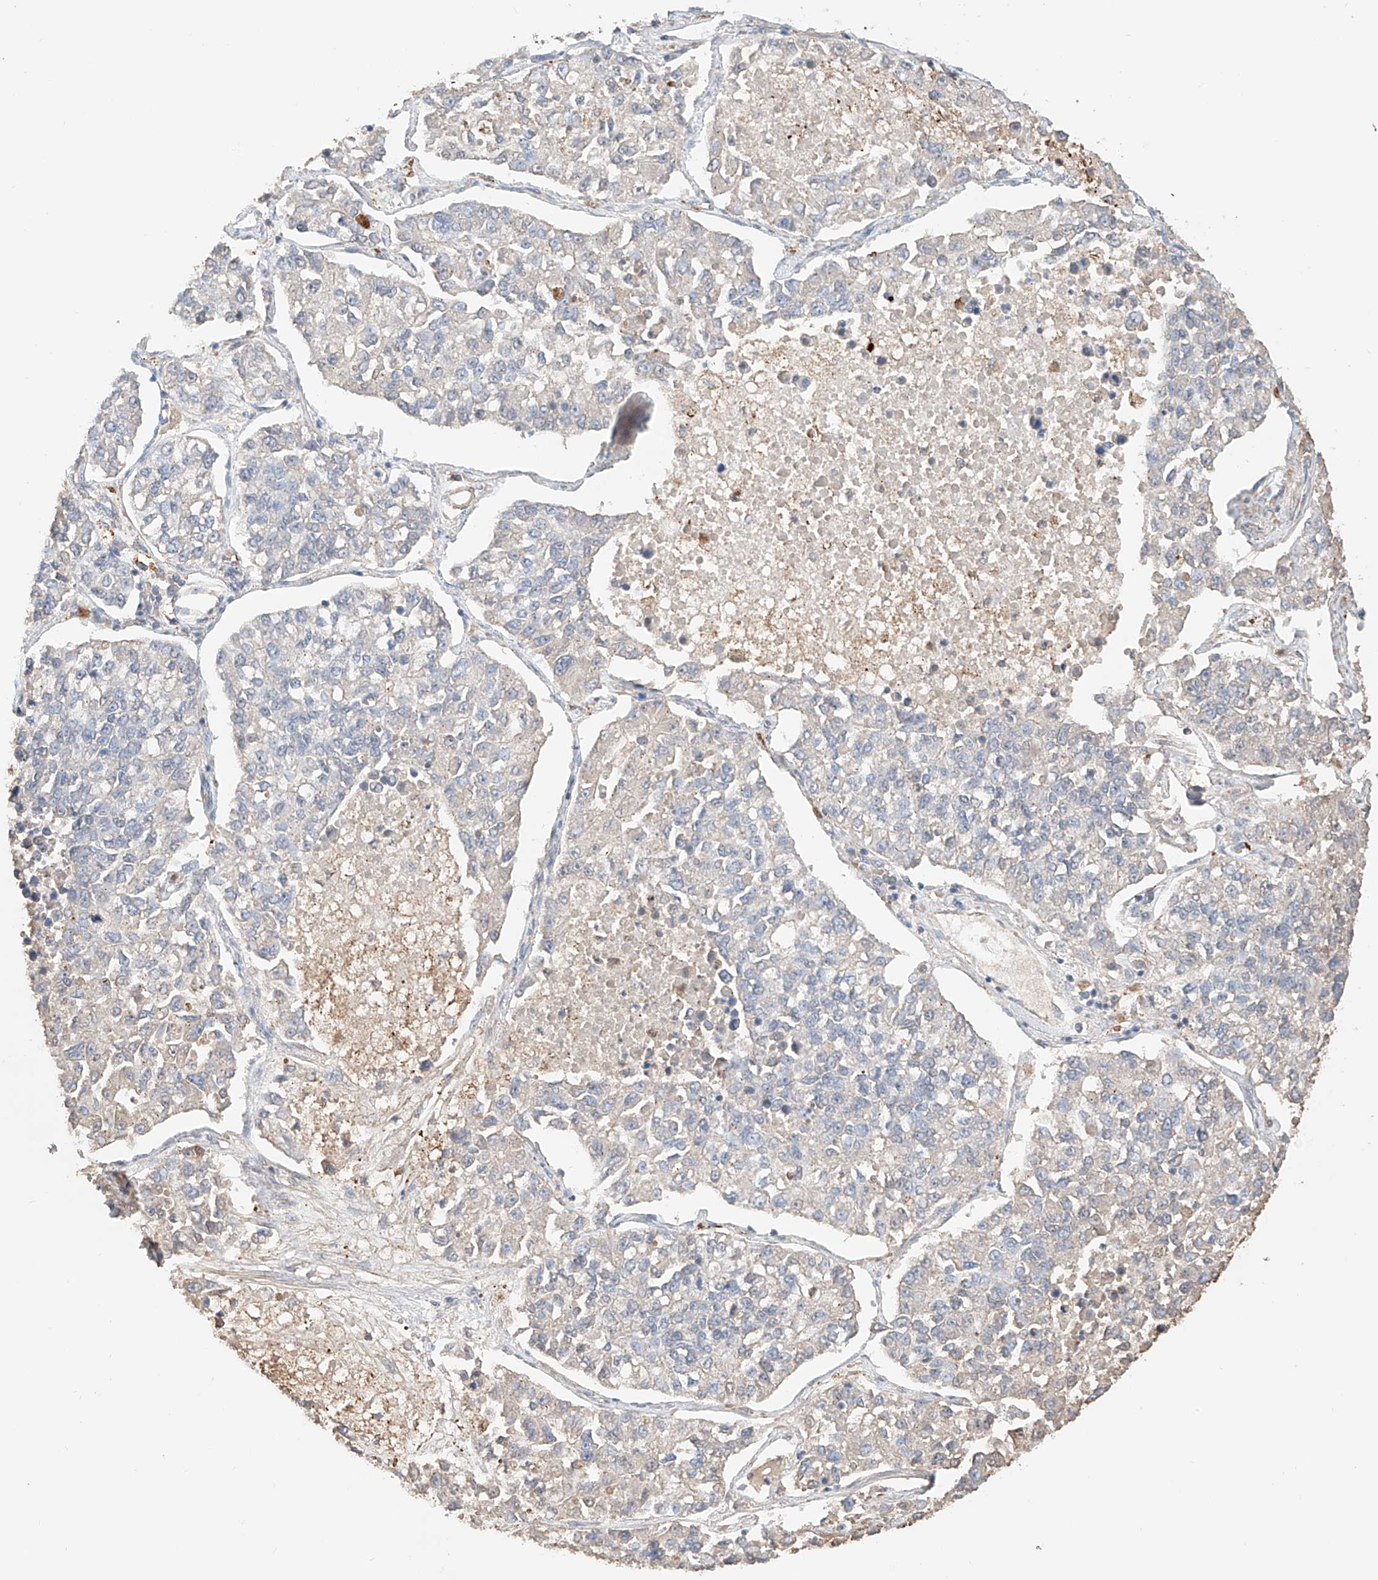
{"staining": {"intensity": "negative", "quantity": "none", "location": "none"}, "tissue": "lung cancer", "cell_type": "Tumor cells", "image_type": "cancer", "snomed": [{"axis": "morphology", "description": "Adenocarcinoma, NOS"}, {"axis": "topography", "description": "Lung"}], "caption": "Human lung adenocarcinoma stained for a protein using immunohistochemistry (IHC) shows no positivity in tumor cells.", "gene": "MOSPD1", "patient": {"sex": "male", "age": 49}}